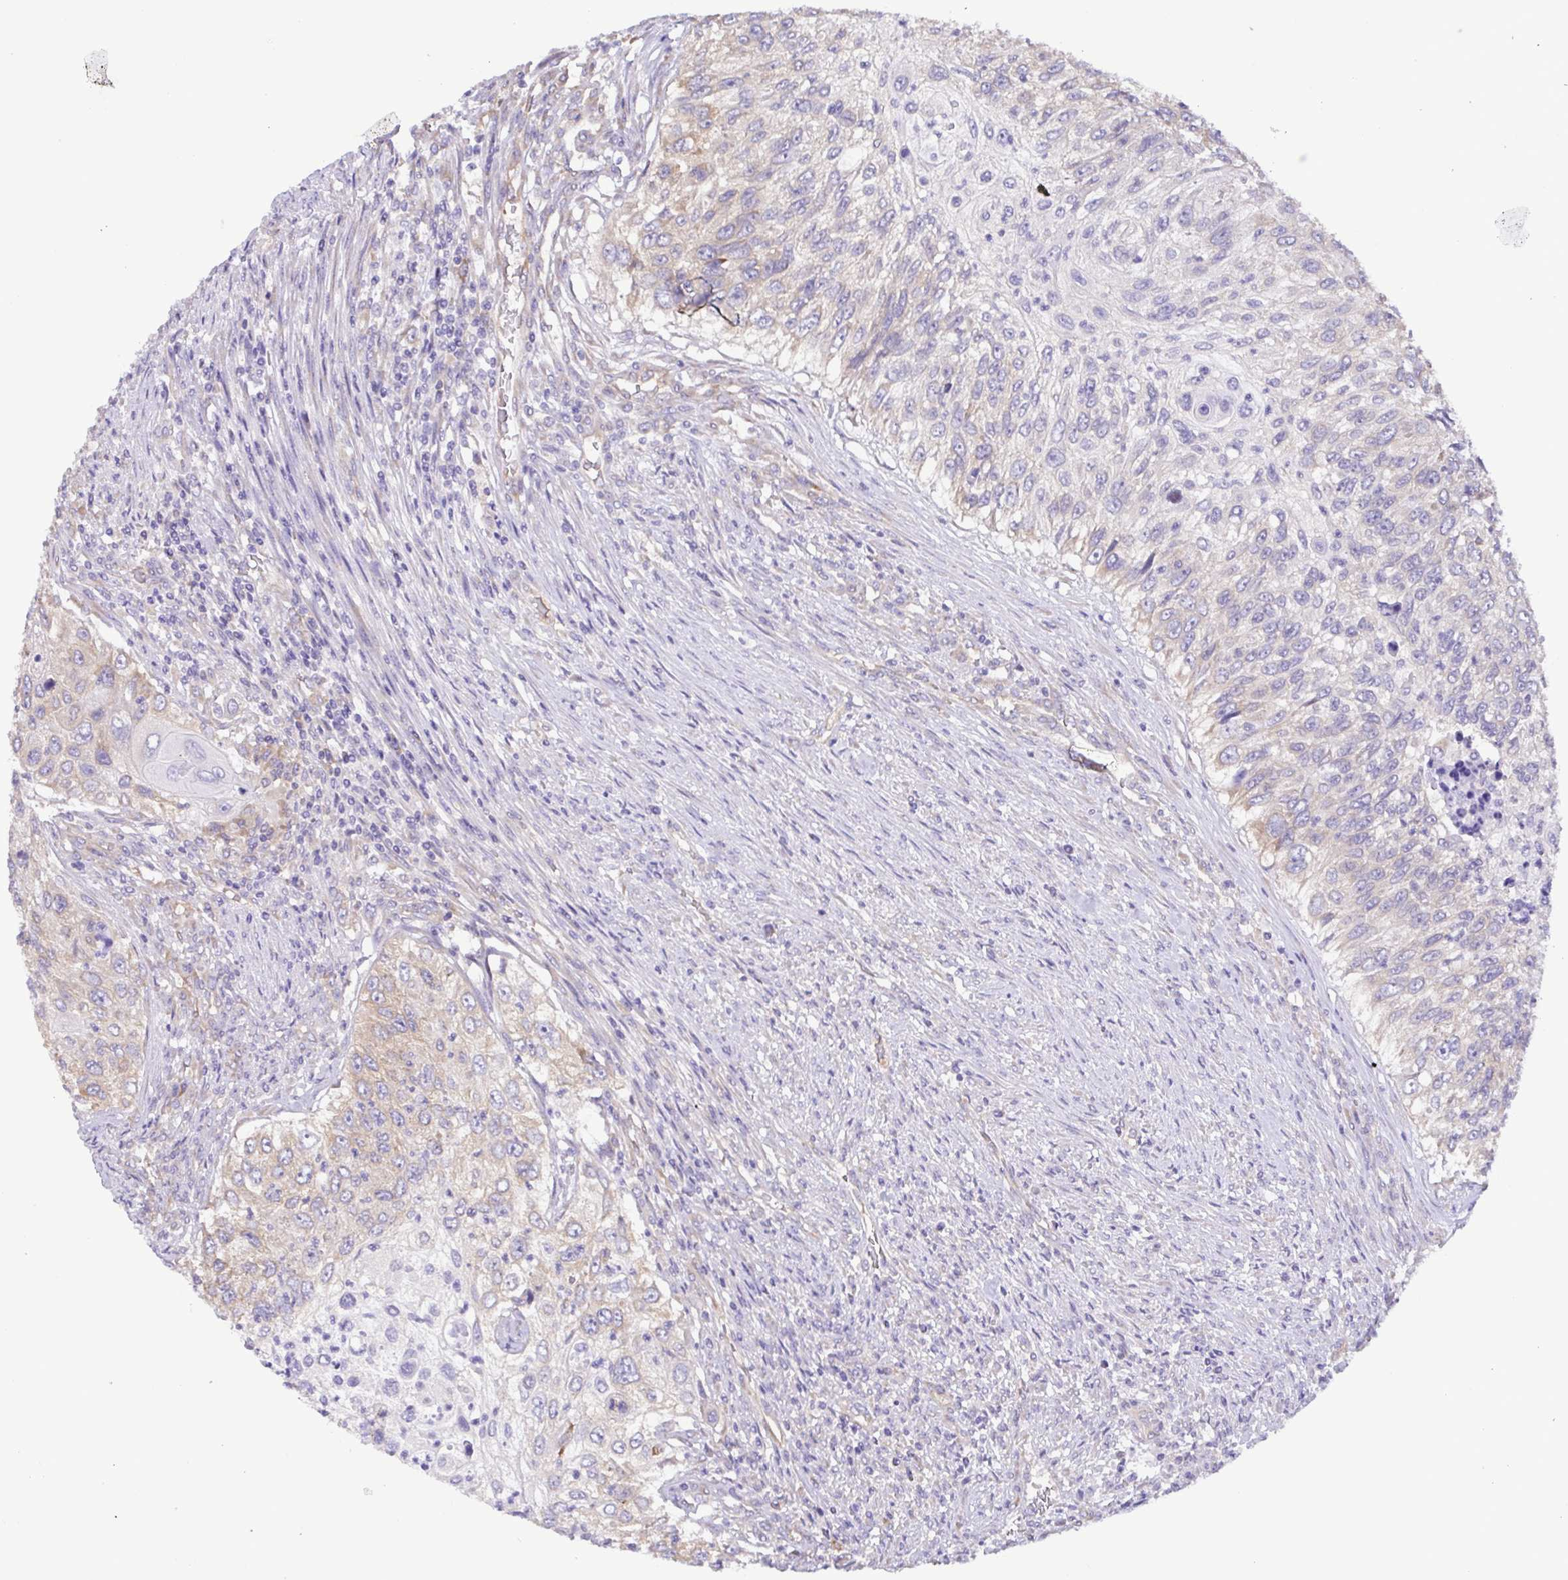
{"staining": {"intensity": "weak", "quantity": "<25%", "location": "cytoplasmic/membranous"}, "tissue": "urothelial cancer", "cell_type": "Tumor cells", "image_type": "cancer", "snomed": [{"axis": "morphology", "description": "Urothelial carcinoma, High grade"}, {"axis": "topography", "description": "Urinary bladder"}], "caption": "Tumor cells show no significant positivity in urothelial carcinoma (high-grade).", "gene": "TNNI3", "patient": {"sex": "female", "age": 60}}